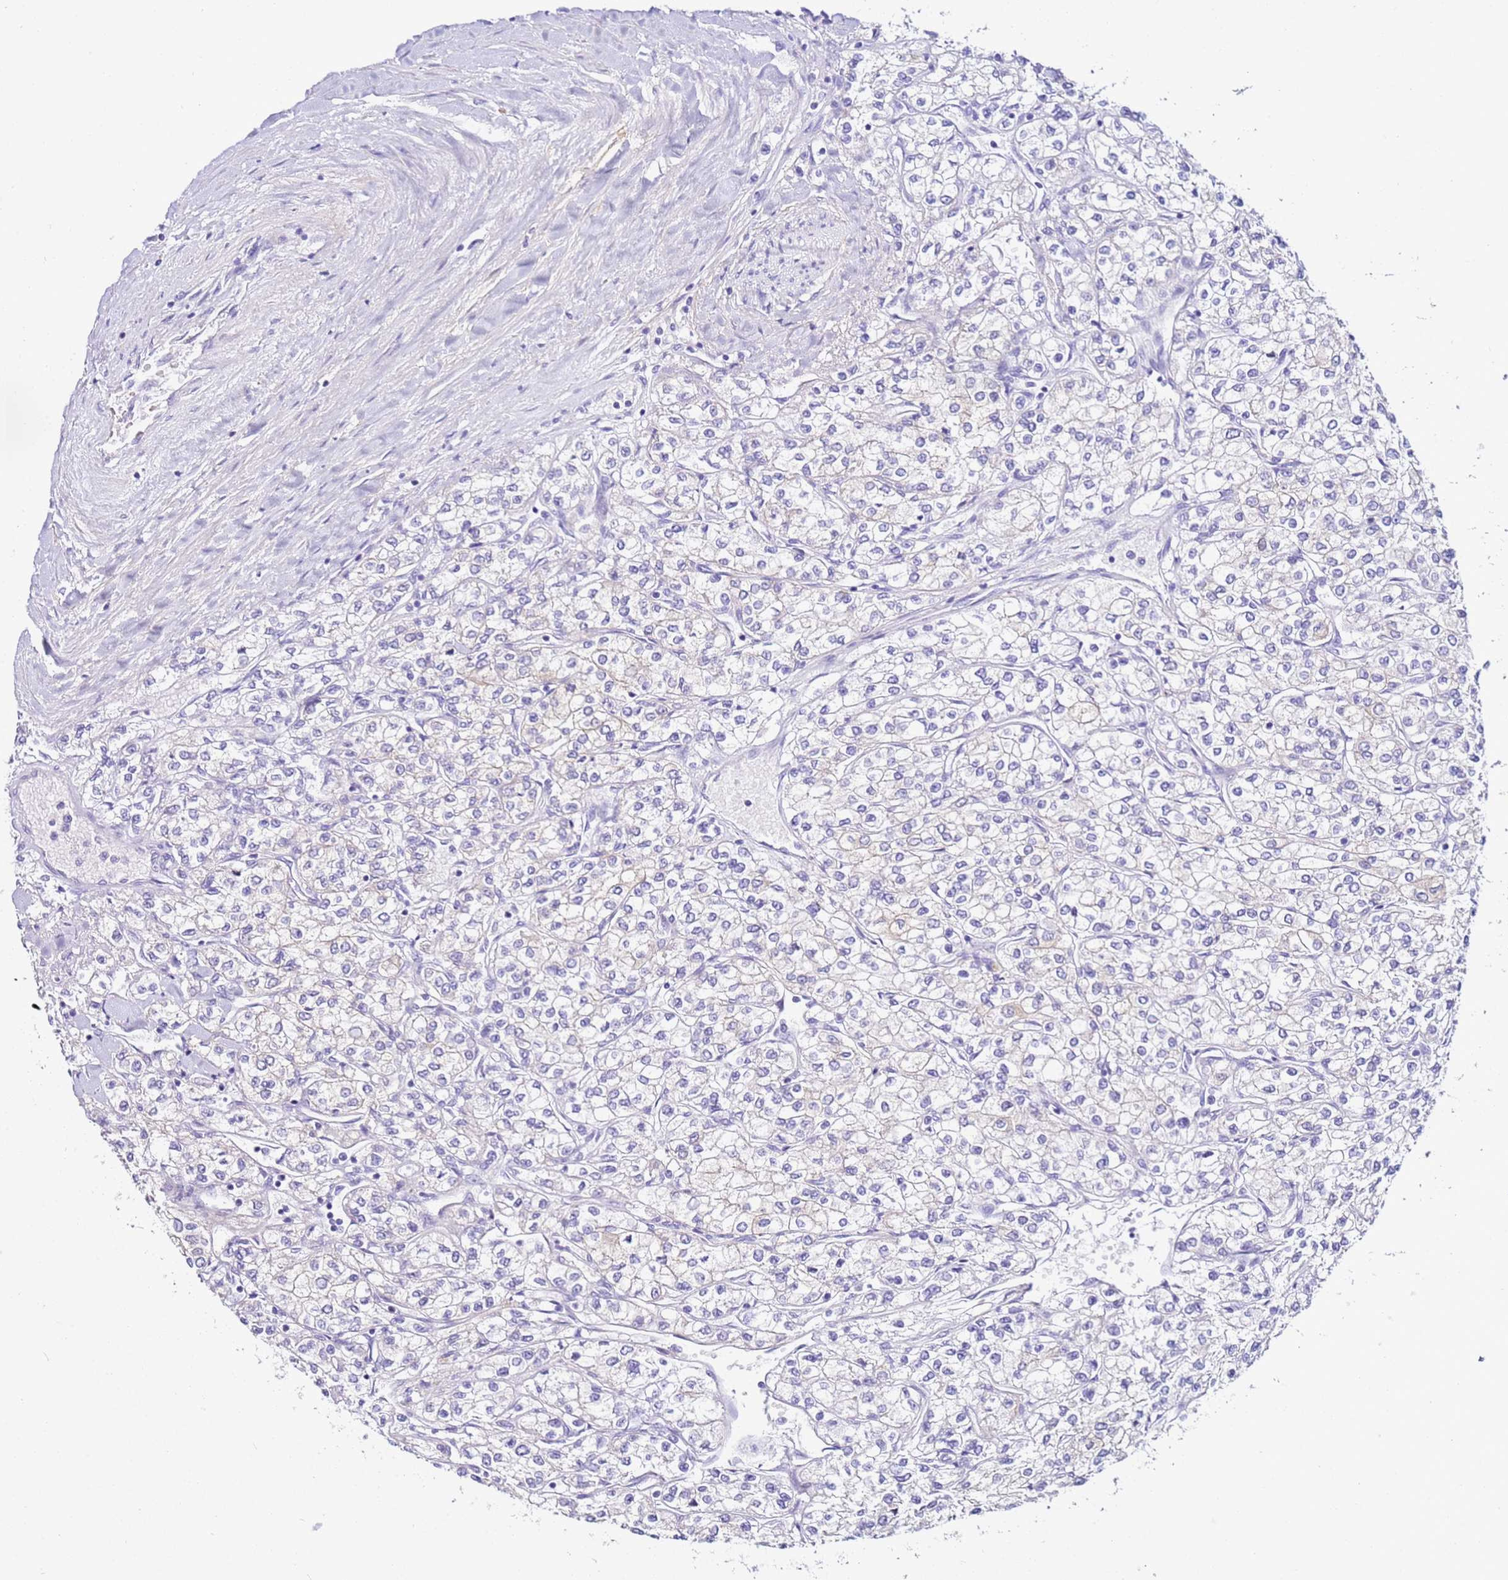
{"staining": {"intensity": "negative", "quantity": "none", "location": "none"}, "tissue": "renal cancer", "cell_type": "Tumor cells", "image_type": "cancer", "snomed": [{"axis": "morphology", "description": "Adenocarcinoma, NOS"}, {"axis": "topography", "description": "Kidney"}], "caption": "Immunohistochemical staining of renal cancer displays no significant staining in tumor cells.", "gene": "HGD", "patient": {"sex": "male", "age": 80}}